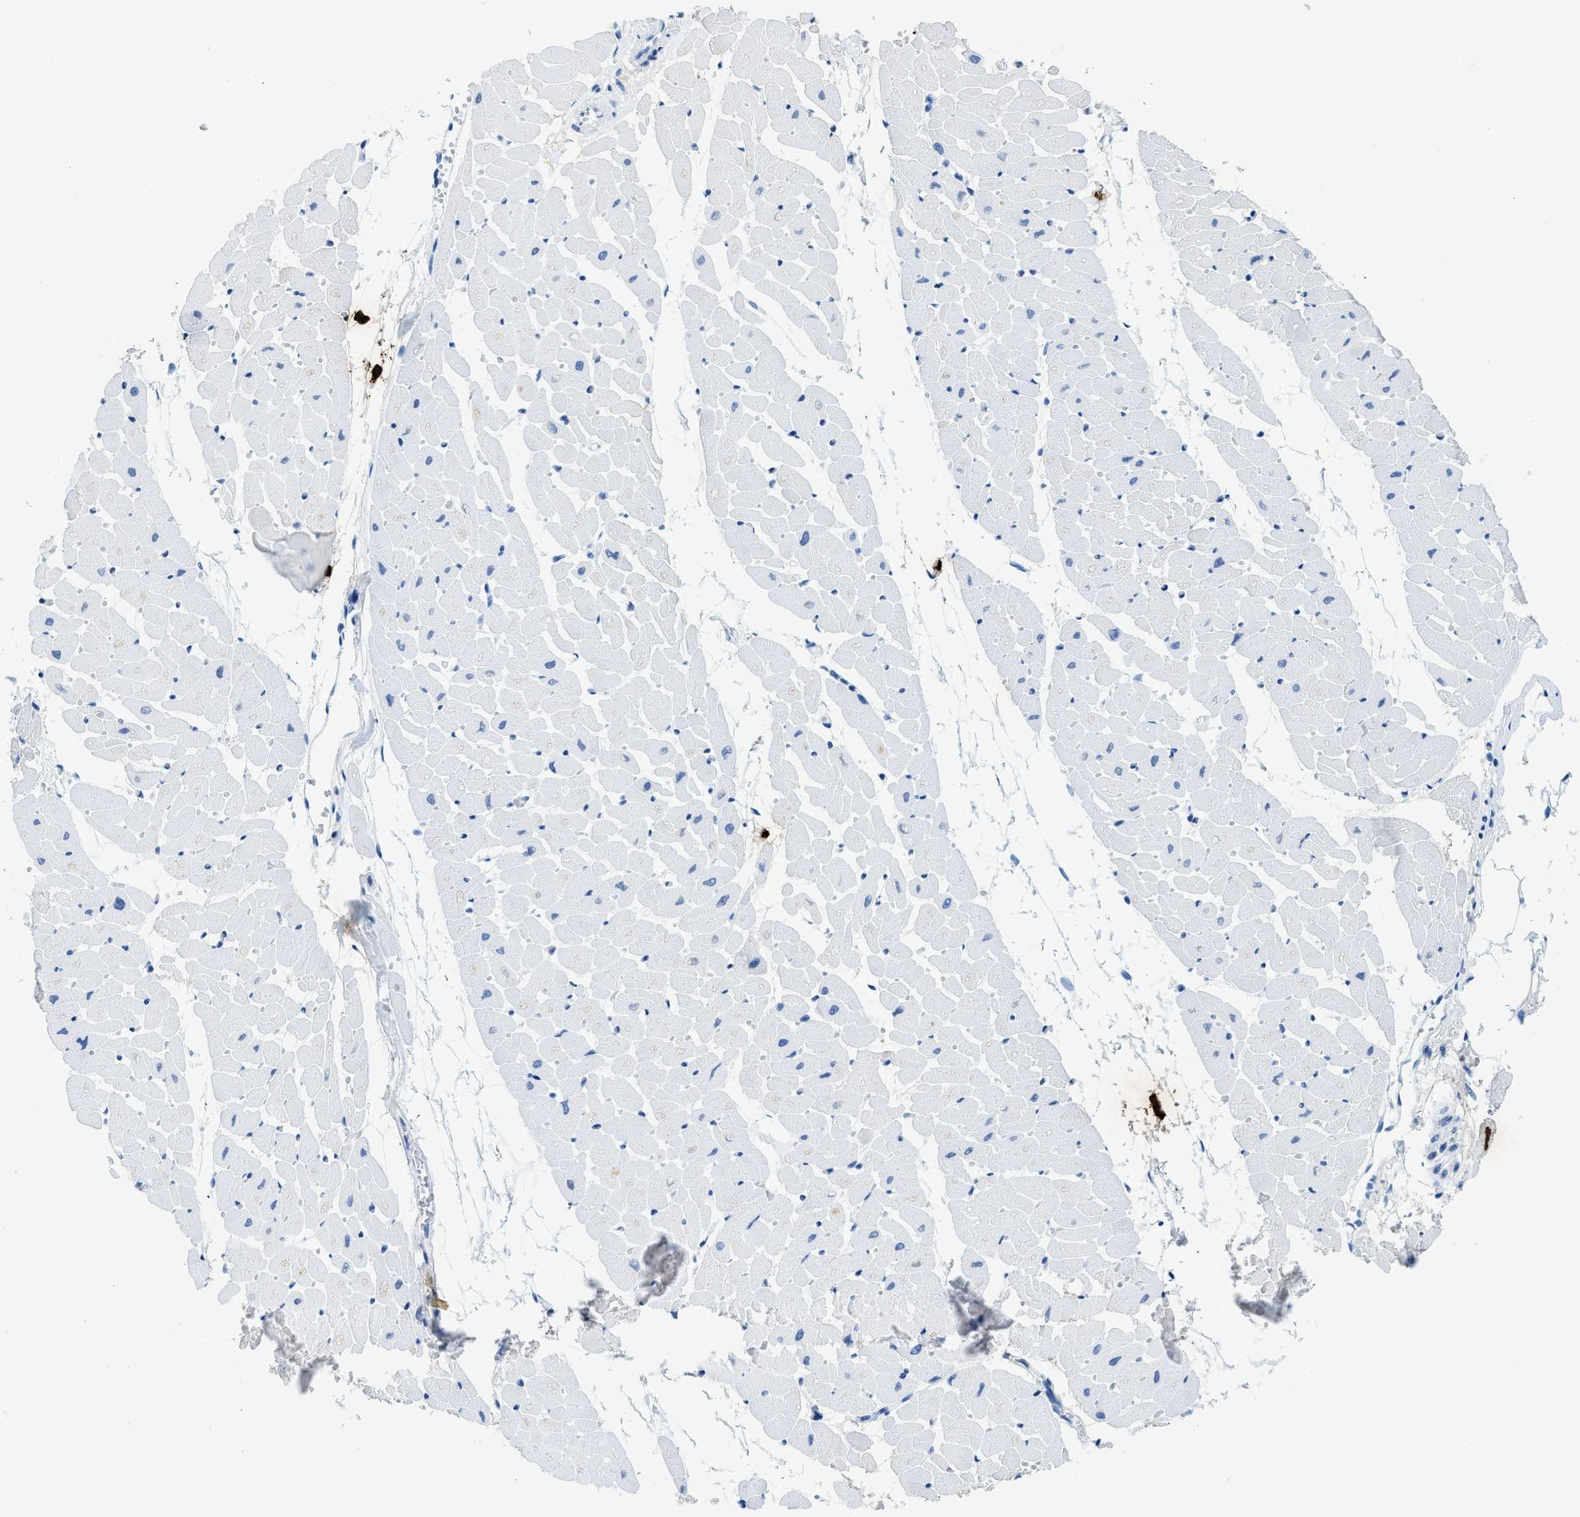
{"staining": {"intensity": "negative", "quantity": "none", "location": "none"}, "tissue": "heart muscle", "cell_type": "Cardiomyocytes", "image_type": "normal", "snomed": [{"axis": "morphology", "description": "Normal tissue, NOS"}, {"axis": "topography", "description": "Heart"}], "caption": "Immunohistochemistry photomicrograph of benign human heart muscle stained for a protein (brown), which demonstrates no positivity in cardiomyocytes.", "gene": "TPSAB1", "patient": {"sex": "female", "age": 19}}